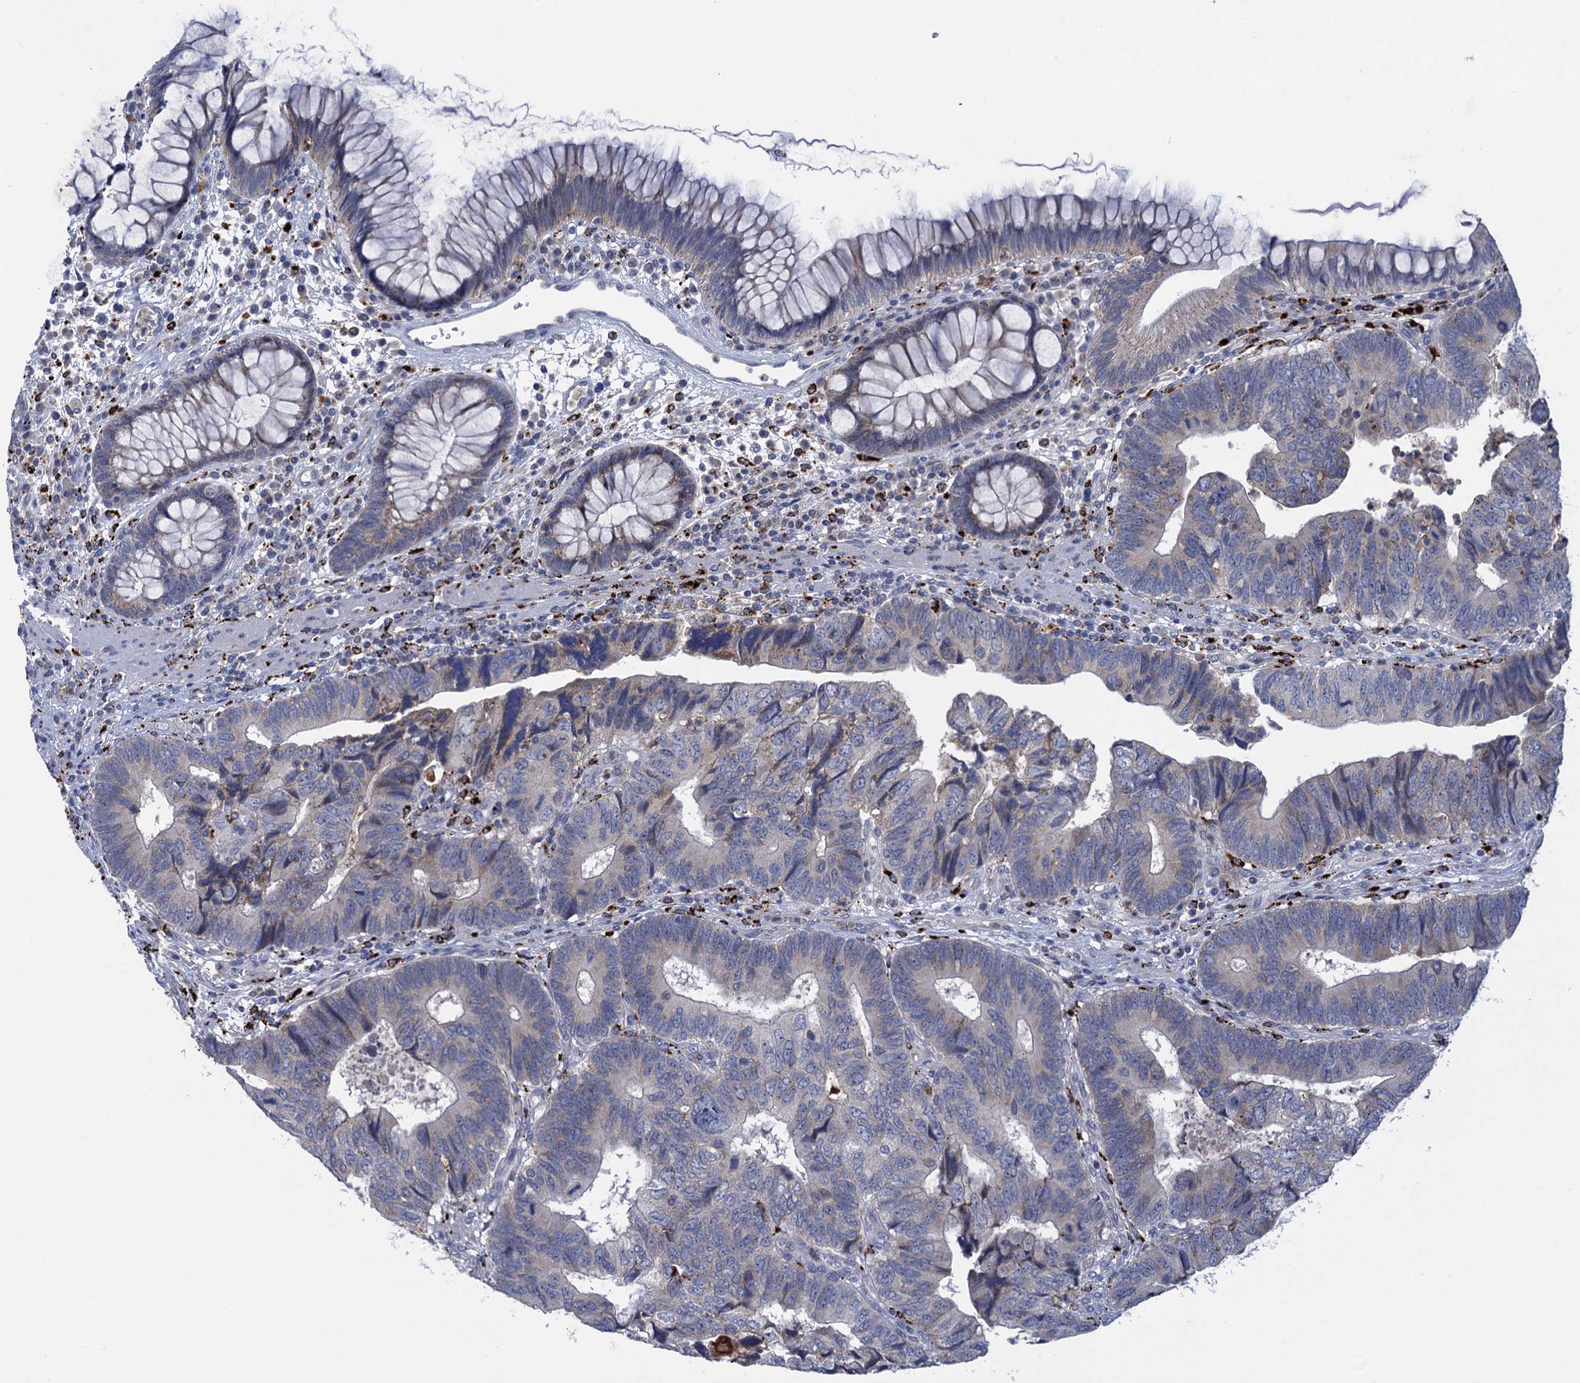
{"staining": {"intensity": "negative", "quantity": "none", "location": "none"}, "tissue": "colorectal cancer", "cell_type": "Tumor cells", "image_type": "cancer", "snomed": [{"axis": "morphology", "description": "Adenocarcinoma, NOS"}, {"axis": "topography", "description": "Colon"}], "caption": "Tumor cells are negative for brown protein staining in colorectal cancer.", "gene": "ANKS3", "patient": {"sex": "female", "age": 67}}